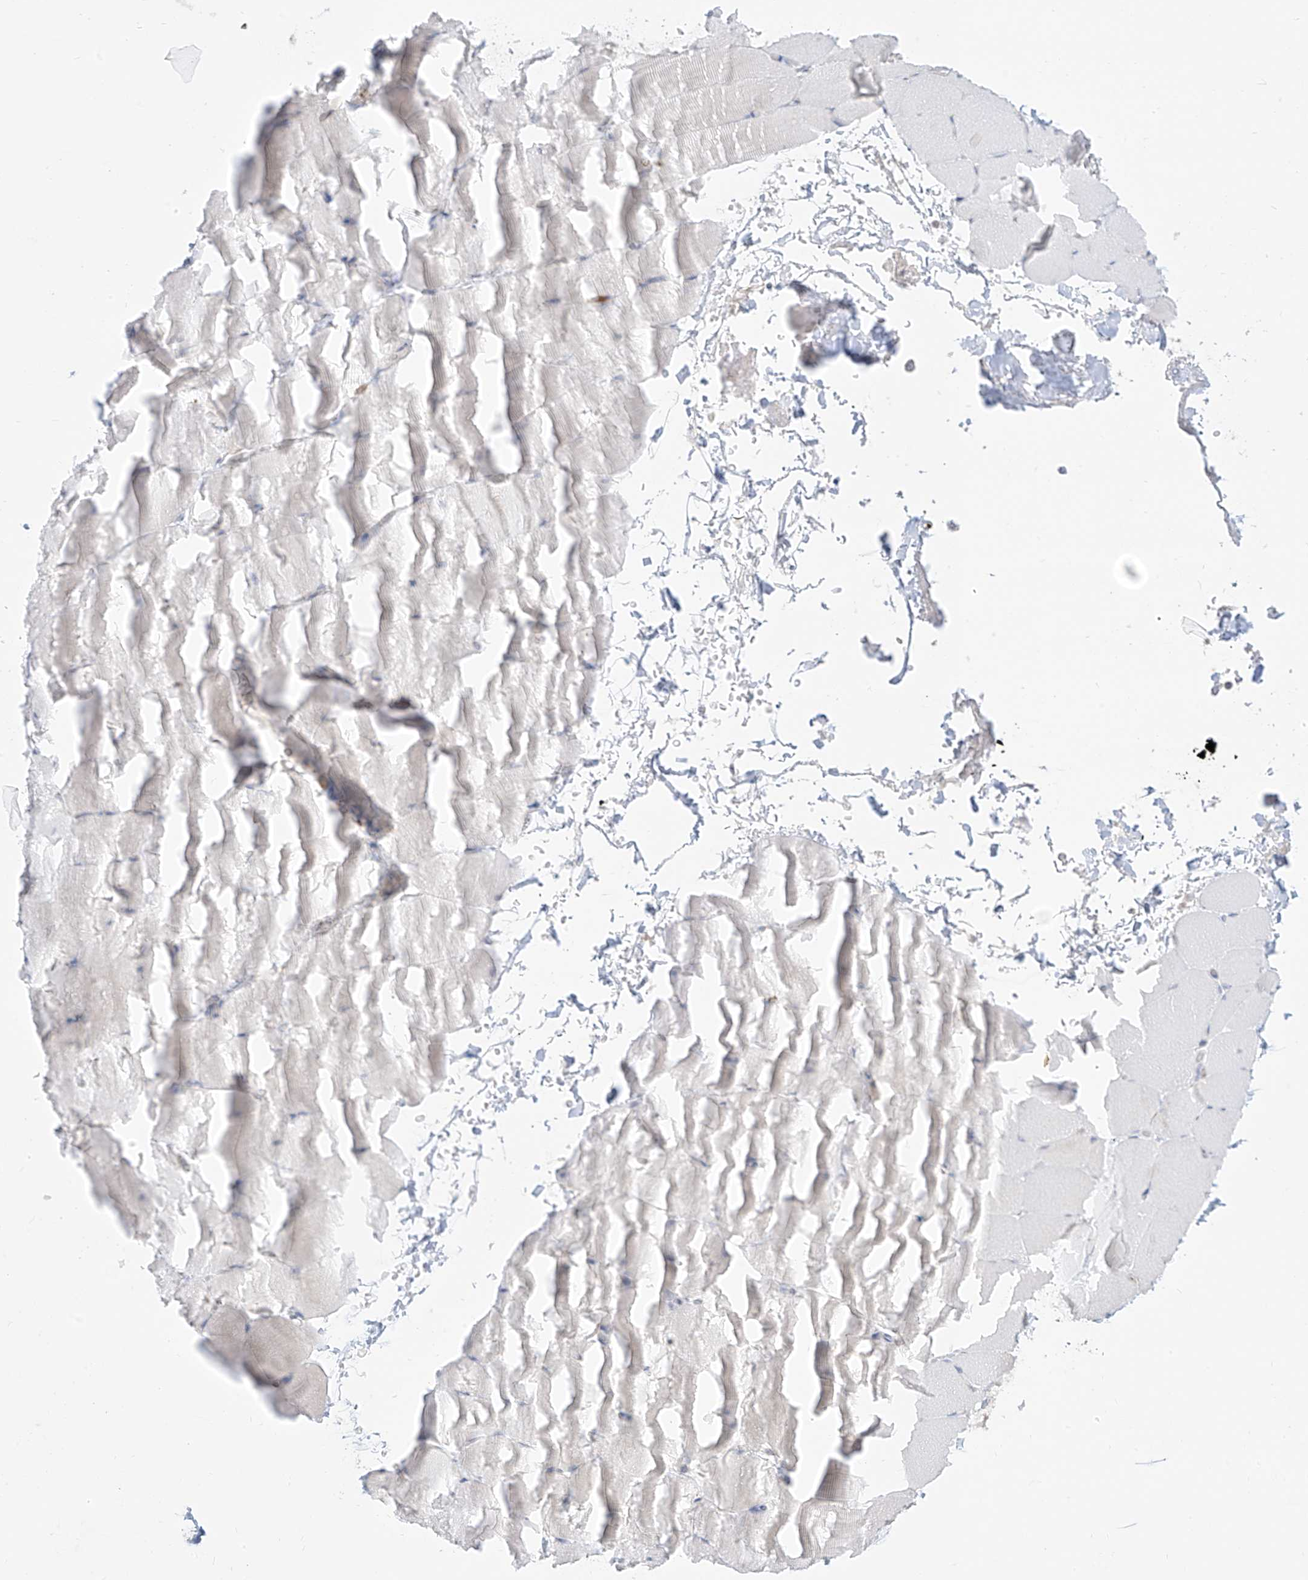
{"staining": {"intensity": "negative", "quantity": "none", "location": "none"}, "tissue": "skeletal muscle", "cell_type": "Myocytes", "image_type": "normal", "snomed": [{"axis": "morphology", "description": "Normal tissue, NOS"}, {"axis": "topography", "description": "Skeletal muscle"}, {"axis": "topography", "description": "Parathyroid gland"}], "caption": "Myocytes show no significant protein expression in unremarkable skeletal muscle. Brightfield microscopy of immunohistochemistry (IHC) stained with DAB (brown) and hematoxylin (blue), captured at high magnification.", "gene": "SYTL3", "patient": {"sex": "female", "age": 37}}